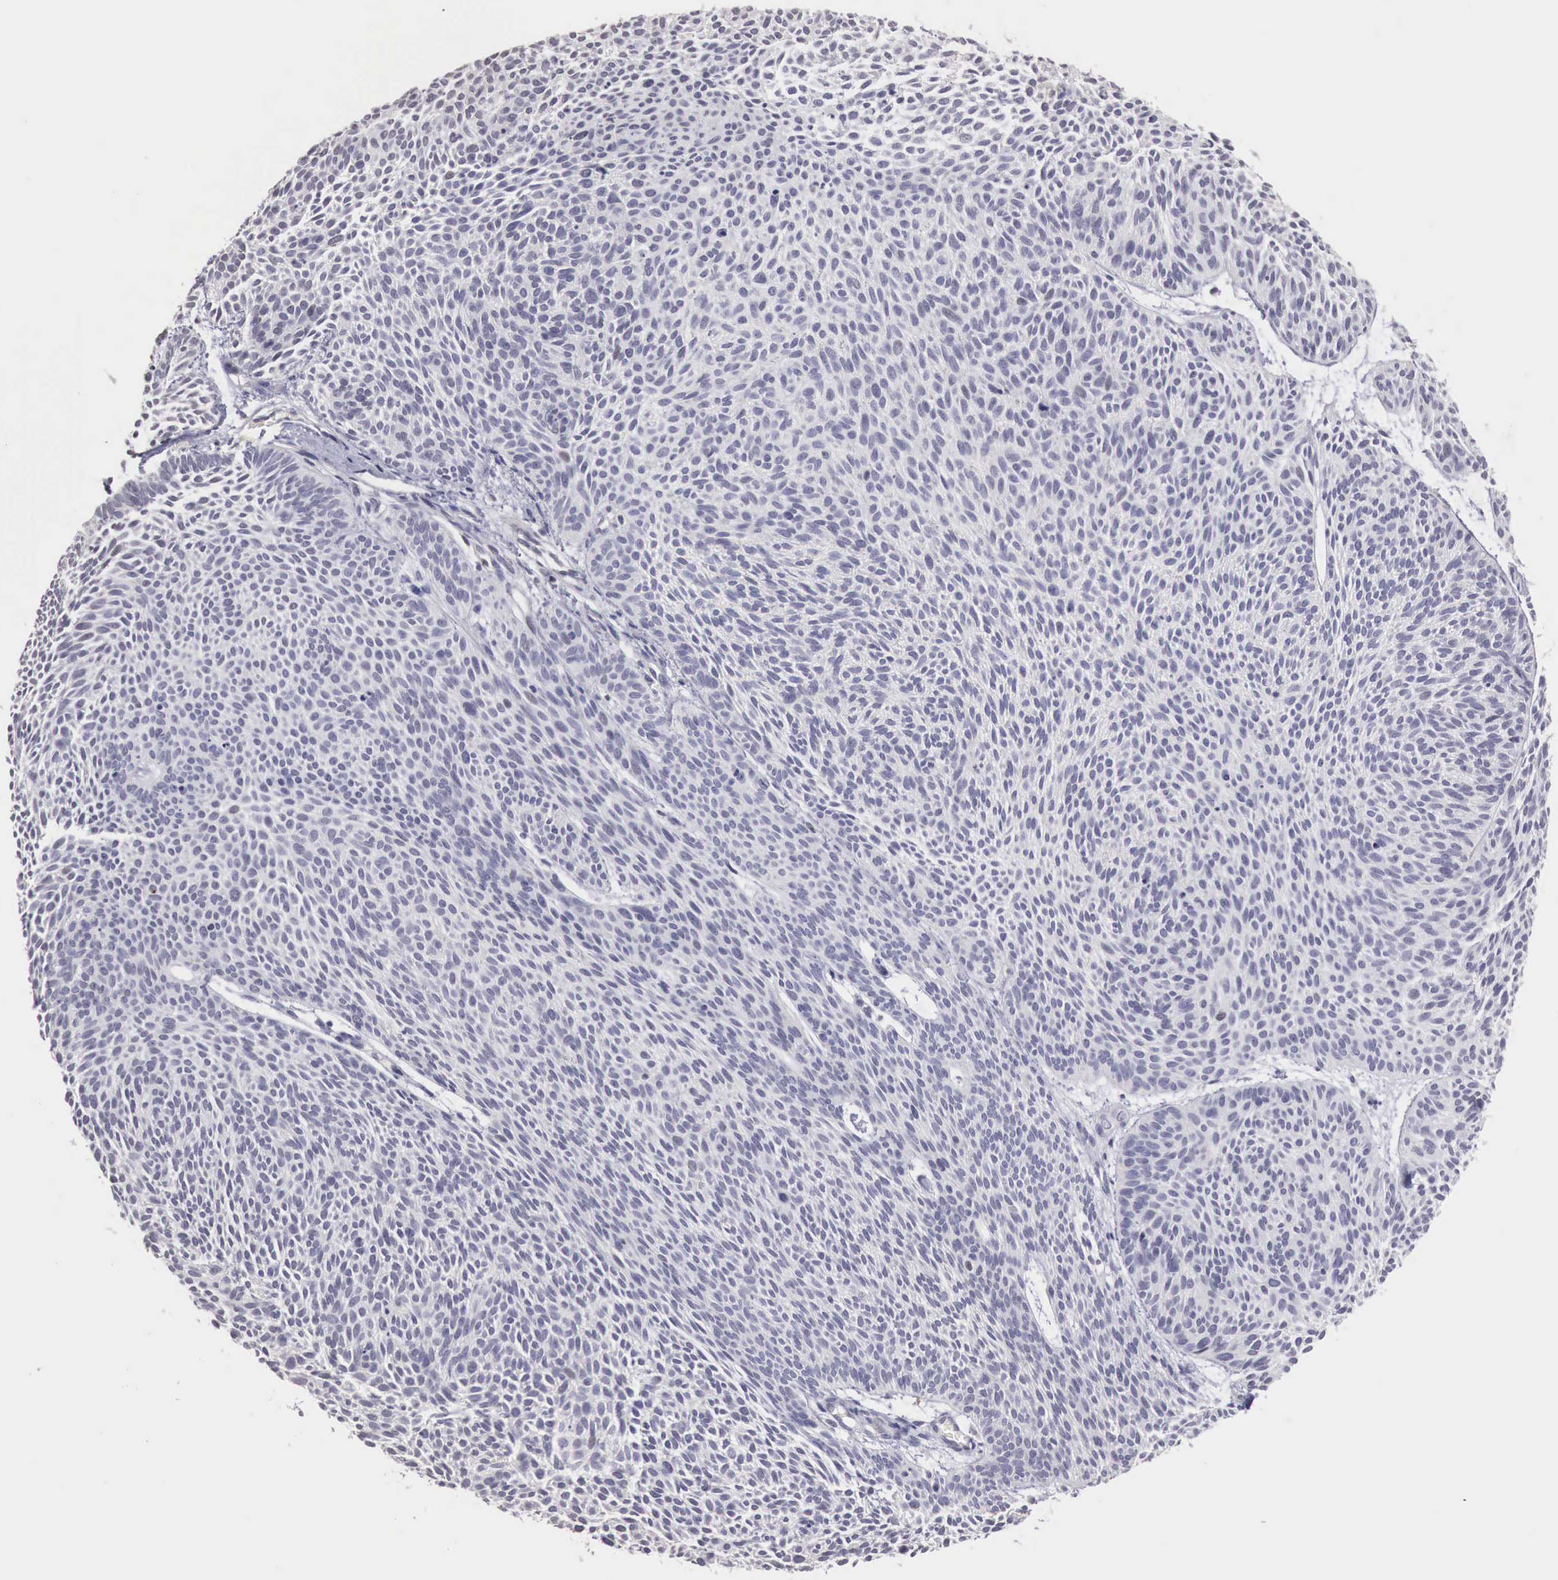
{"staining": {"intensity": "negative", "quantity": "none", "location": "none"}, "tissue": "skin cancer", "cell_type": "Tumor cells", "image_type": "cancer", "snomed": [{"axis": "morphology", "description": "Basal cell carcinoma"}, {"axis": "topography", "description": "Skin"}], "caption": "IHC of skin cancer shows no expression in tumor cells. (DAB immunohistochemistry visualized using brightfield microscopy, high magnification).", "gene": "TBC1D9", "patient": {"sex": "male", "age": 84}}